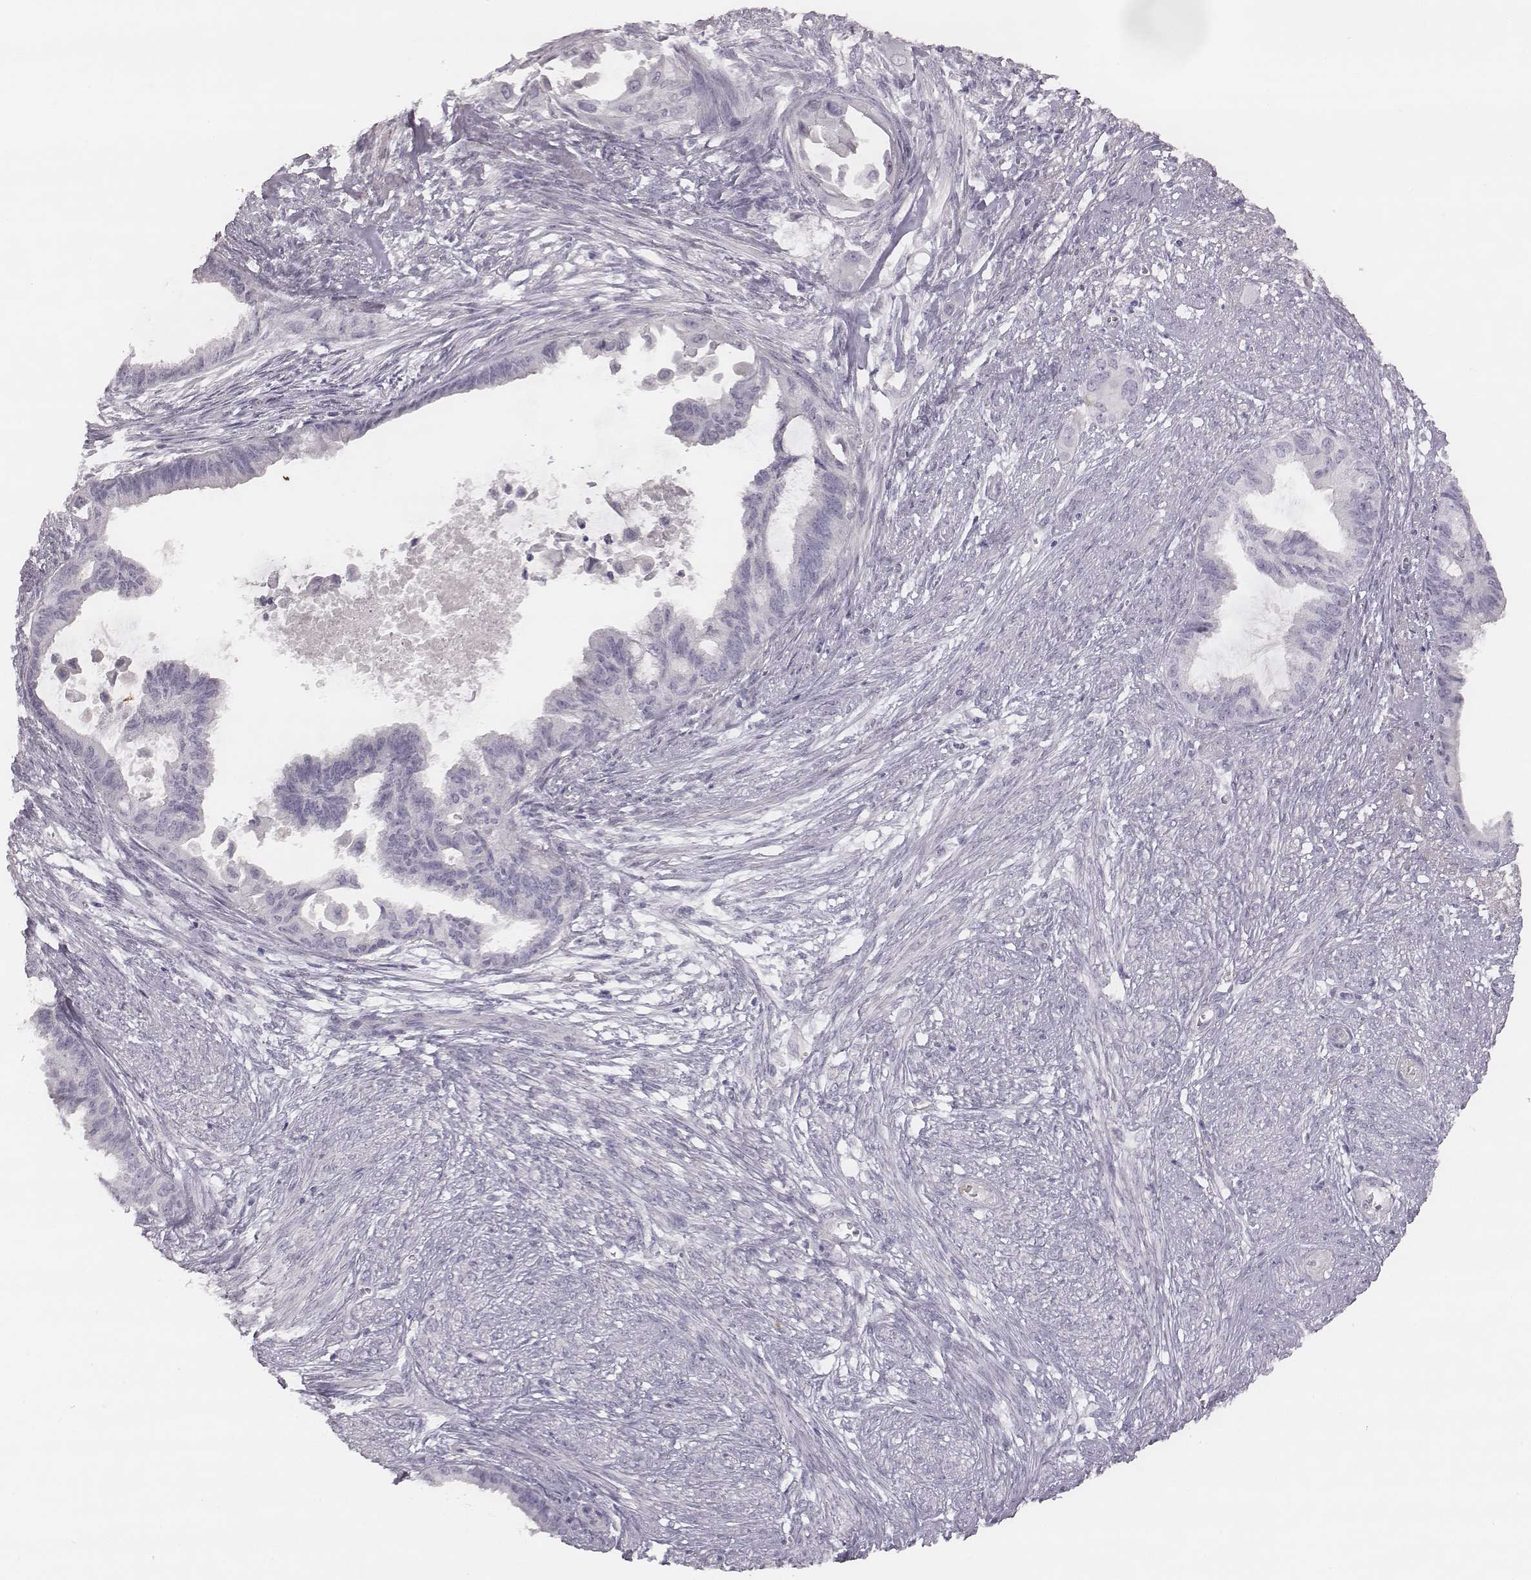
{"staining": {"intensity": "negative", "quantity": "none", "location": "none"}, "tissue": "endometrial cancer", "cell_type": "Tumor cells", "image_type": "cancer", "snomed": [{"axis": "morphology", "description": "Adenocarcinoma, NOS"}, {"axis": "topography", "description": "Endometrium"}], "caption": "Immunohistochemistry of endometrial adenocarcinoma exhibits no positivity in tumor cells. (DAB IHC with hematoxylin counter stain).", "gene": "KCNJ12", "patient": {"sex": "female", "age": 86}}